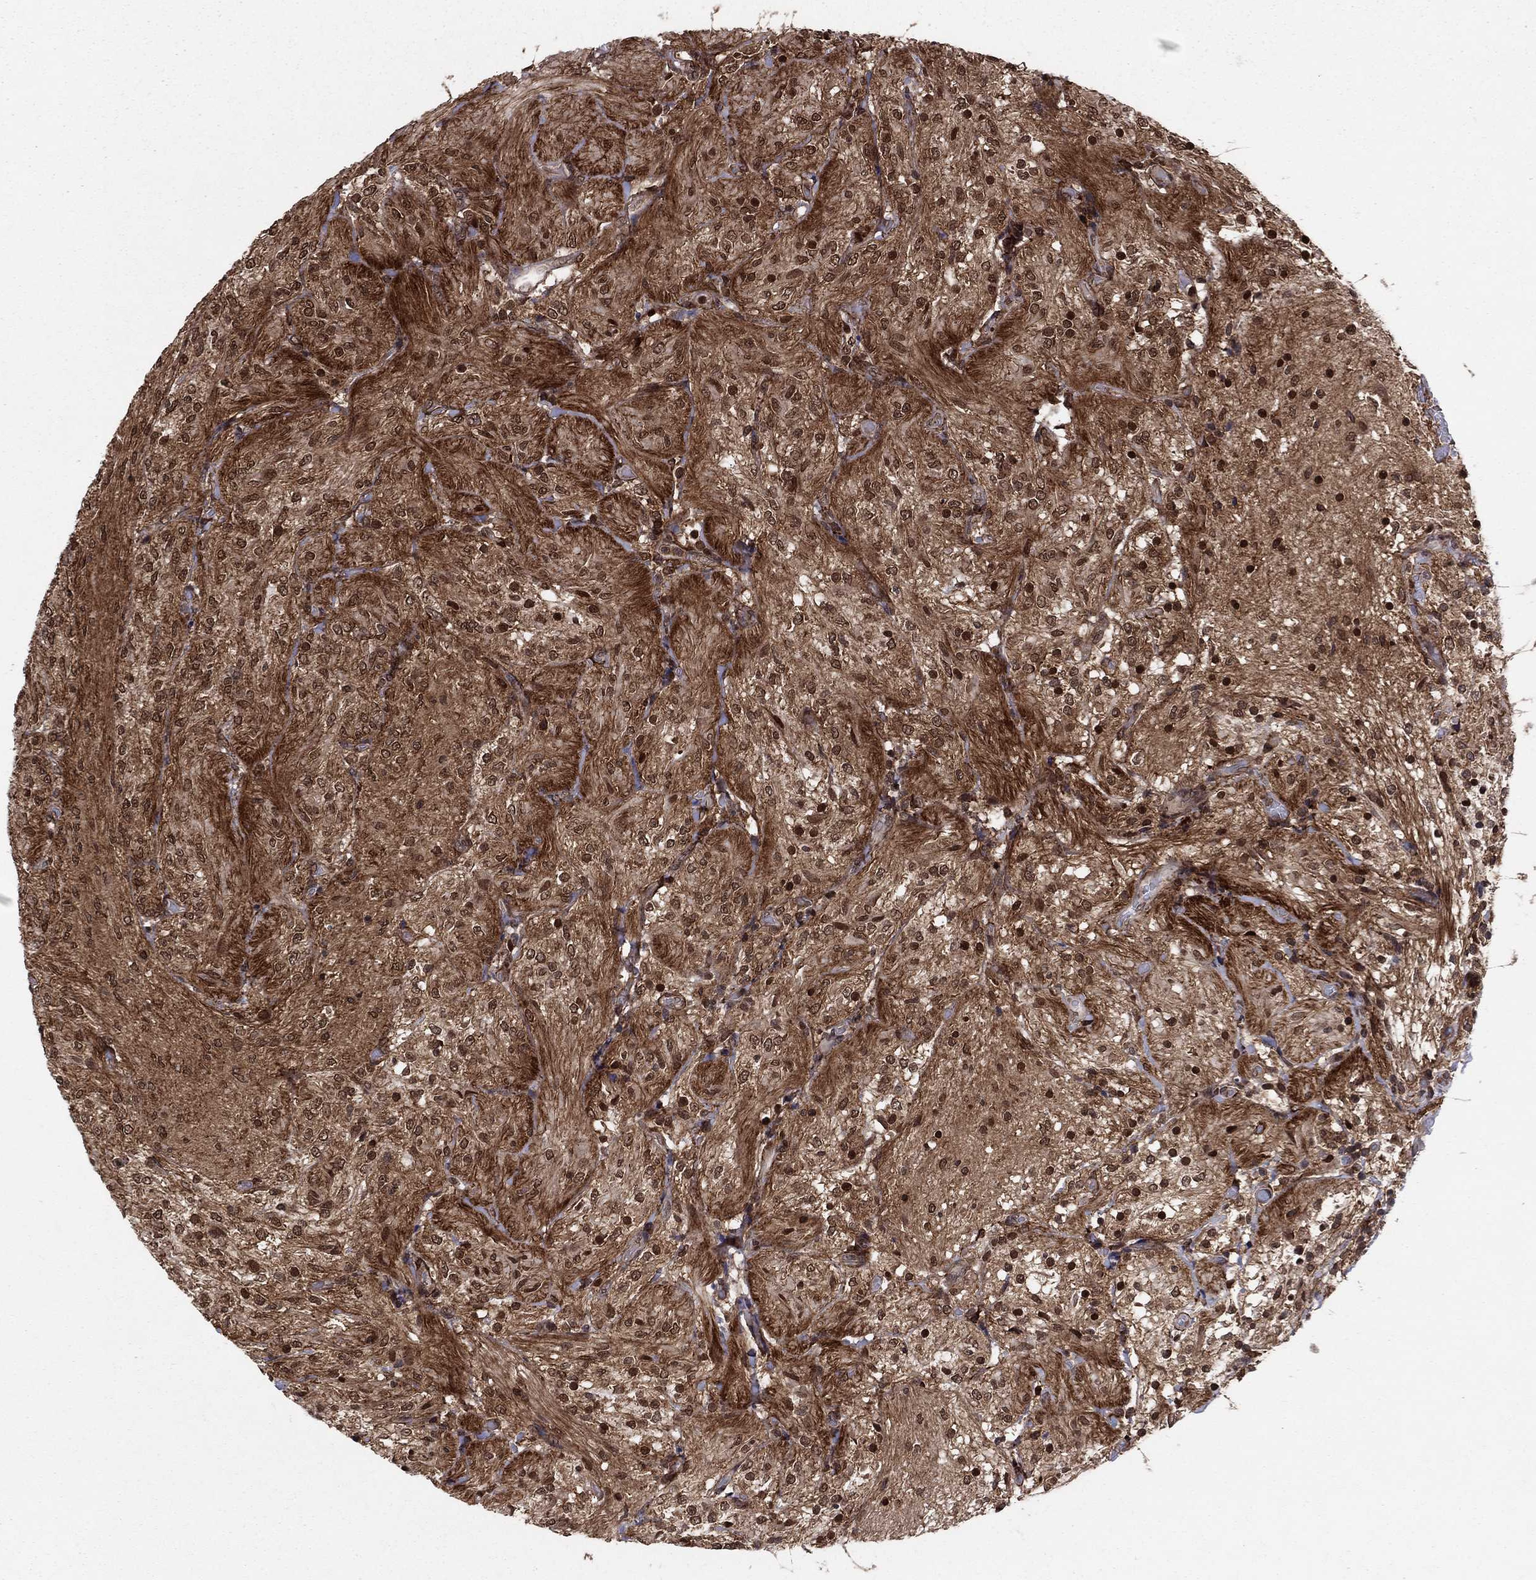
{"staining": {"intensity": "strong", "quantity": ">75%", "location": "cytoplasmic/membranous,nuclear"}, "tissue": "glioma", "cell_type": "Tumor cells", "image_type": "cancer", "snomed": [{"axis": "morphology", "description": "Glioma, malignant, Low grade"}, {"axis": "topography", "description": "Brain"}], "caption": "IHC histopathology image of neoplastic tissue: malignant low-grade glioma stained using IHC exhibits high levels of strong protein expression localized specifically in the cytoplasmic/membranous and nuclear of tumor cells, appearing as a cytoplasmic/membranous and nuclear brown color.", "gene": "SSX2IP", "patient": {"sex": "male", "age": 3}}